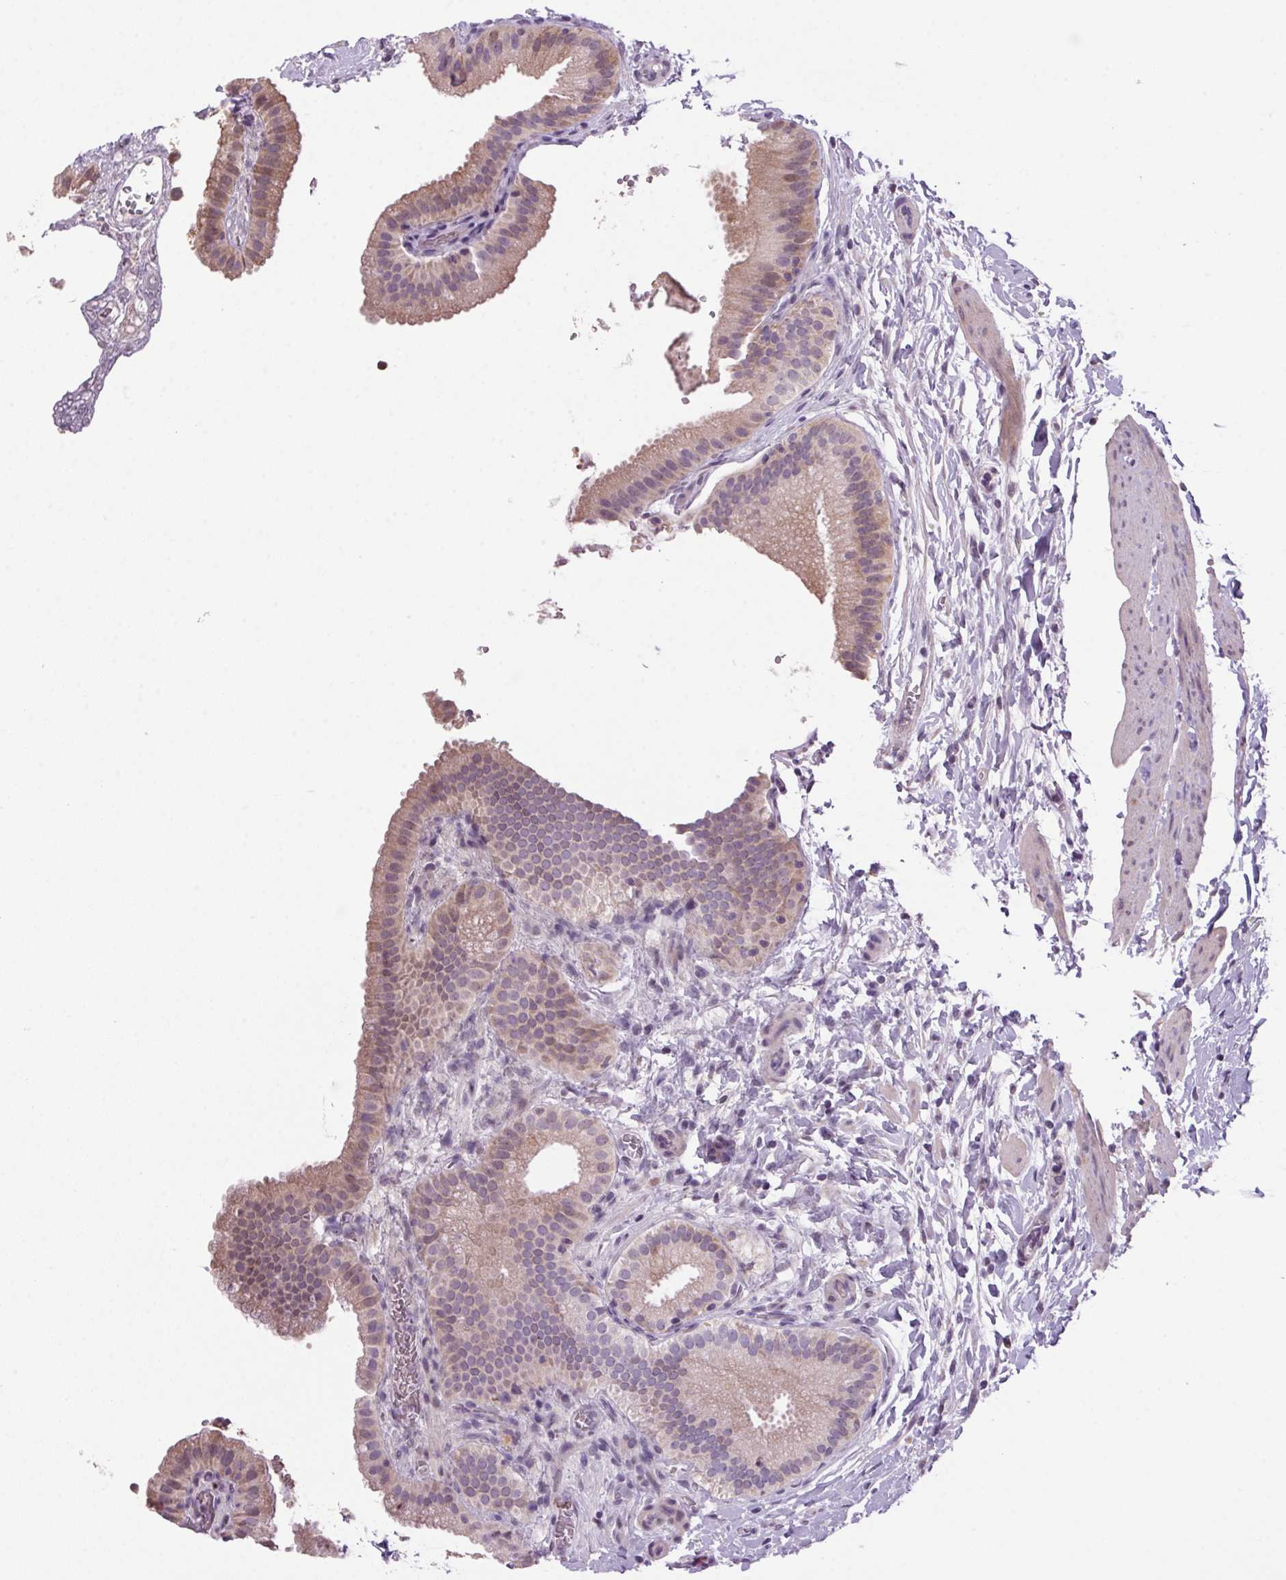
{"staining": {"intensity": "weak", "quantity": ">75%", "location": "cytoplasmic/membranous"}, "tissue": "gallbladder", "cell_type": "Glandular cells", "image_type": "normal", "snomed": [{"axis": "morphology", "description": "Normal tissue, NOS"}, {"axis": "topography", "description": "Gallbladder"}], "caption": "The immunohistochemical stain labels weak cytoplasmic/membranous staining in glandular cells of benign gallbladder.", "gene": "VWA3B", "patient": {"sex": "female", "age": 63}}